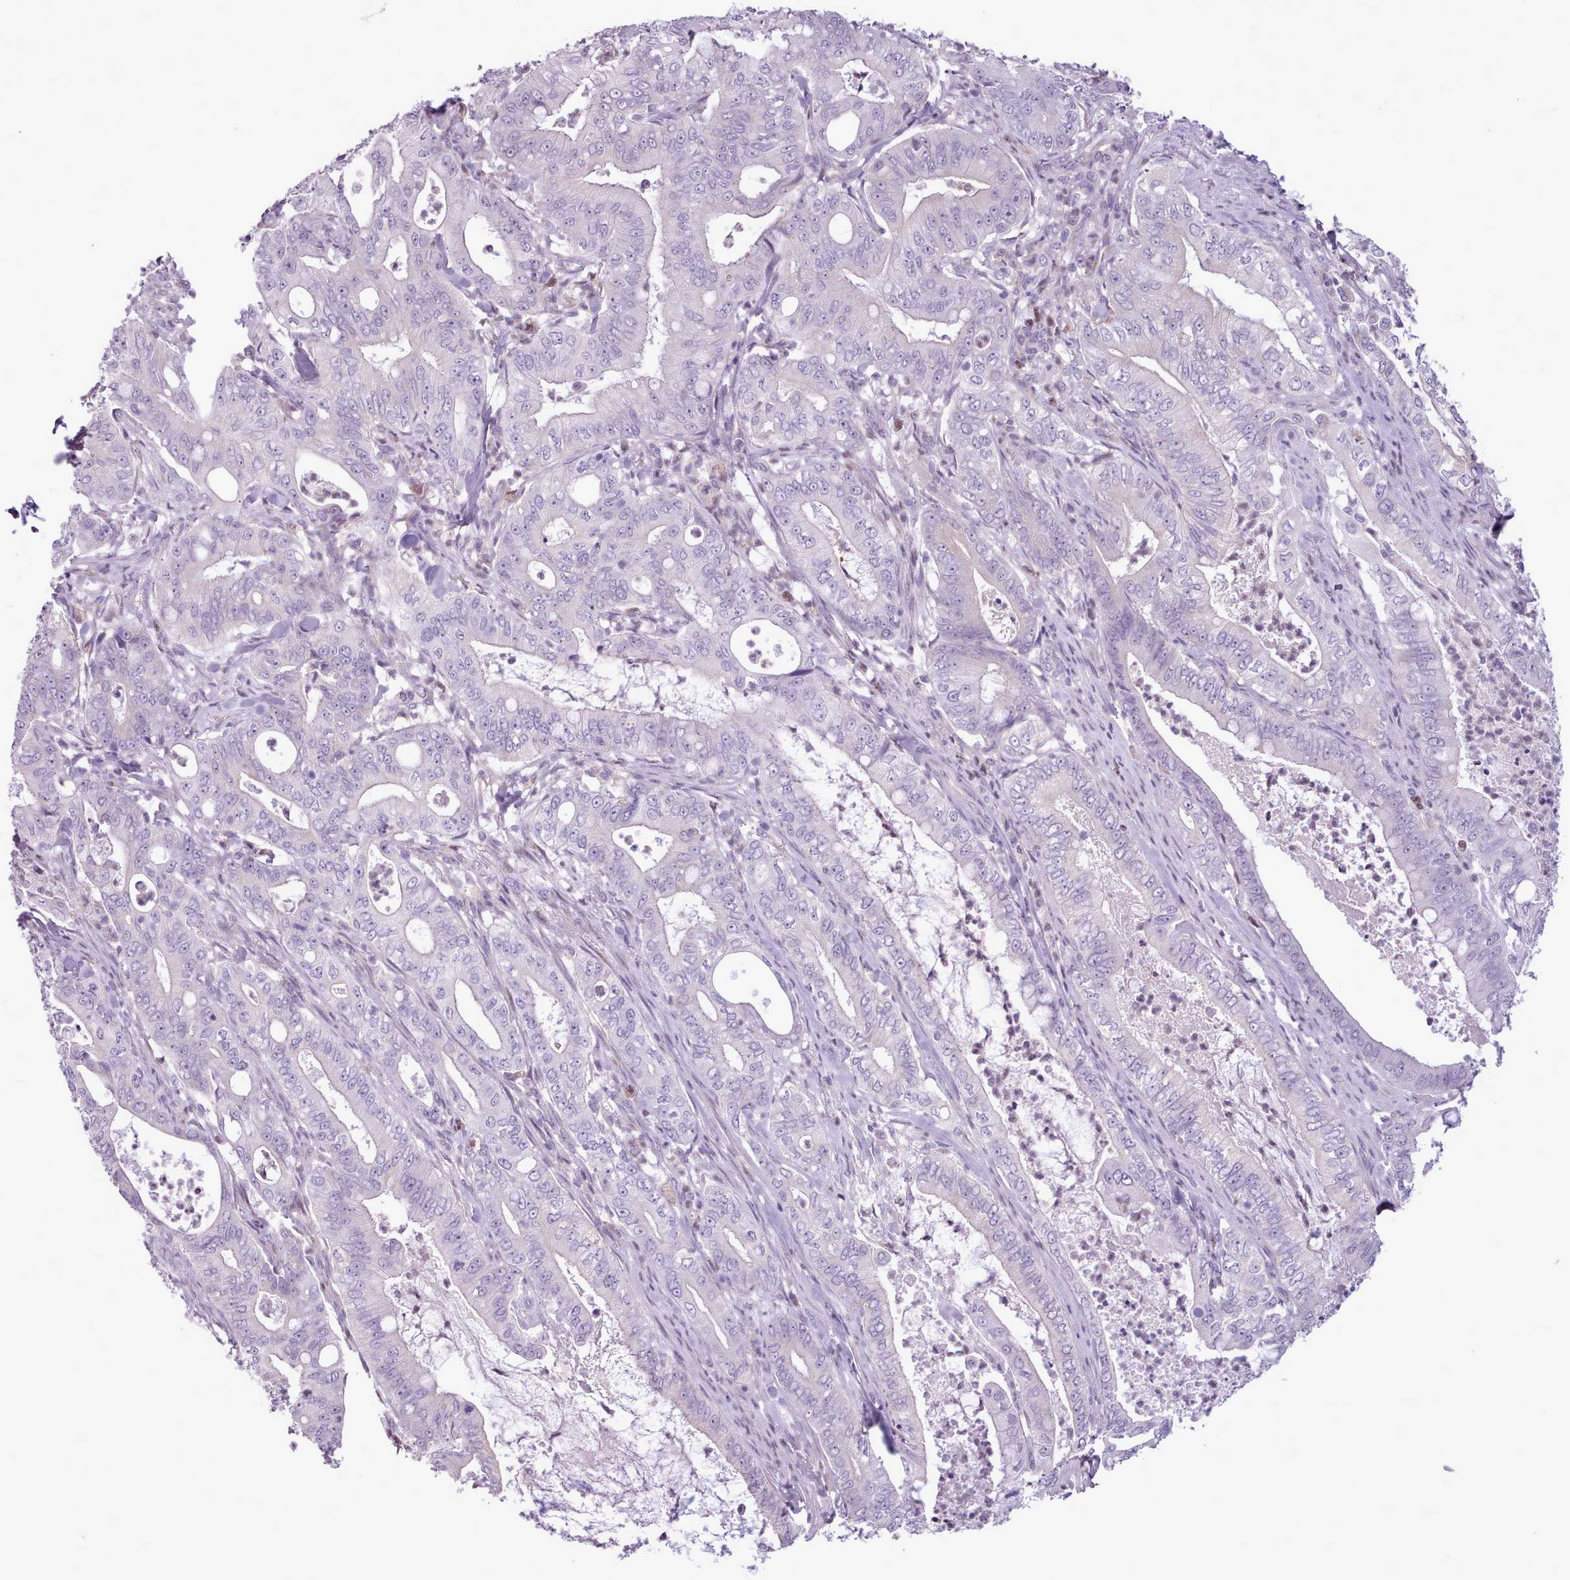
{"staining": {"intensity": "negative", "quantity": "none", "location": "none"}, "tissue": "pancreatic cancer", "cell_type": "Tumor cells", "image_type": "cancer", "snomed": [{"axis": "morphology", "description": "Adenocarcinoma, NOS"}, {"axis": "topography", "description": "Pancreas"}], "caption": "Immunohistochemistry (IHC) of adenocarcinoma (pancreatic) displays no staining in tumor cells.", "gene": "SLURP1", "patient": {"sex": "male", "age": 71}}